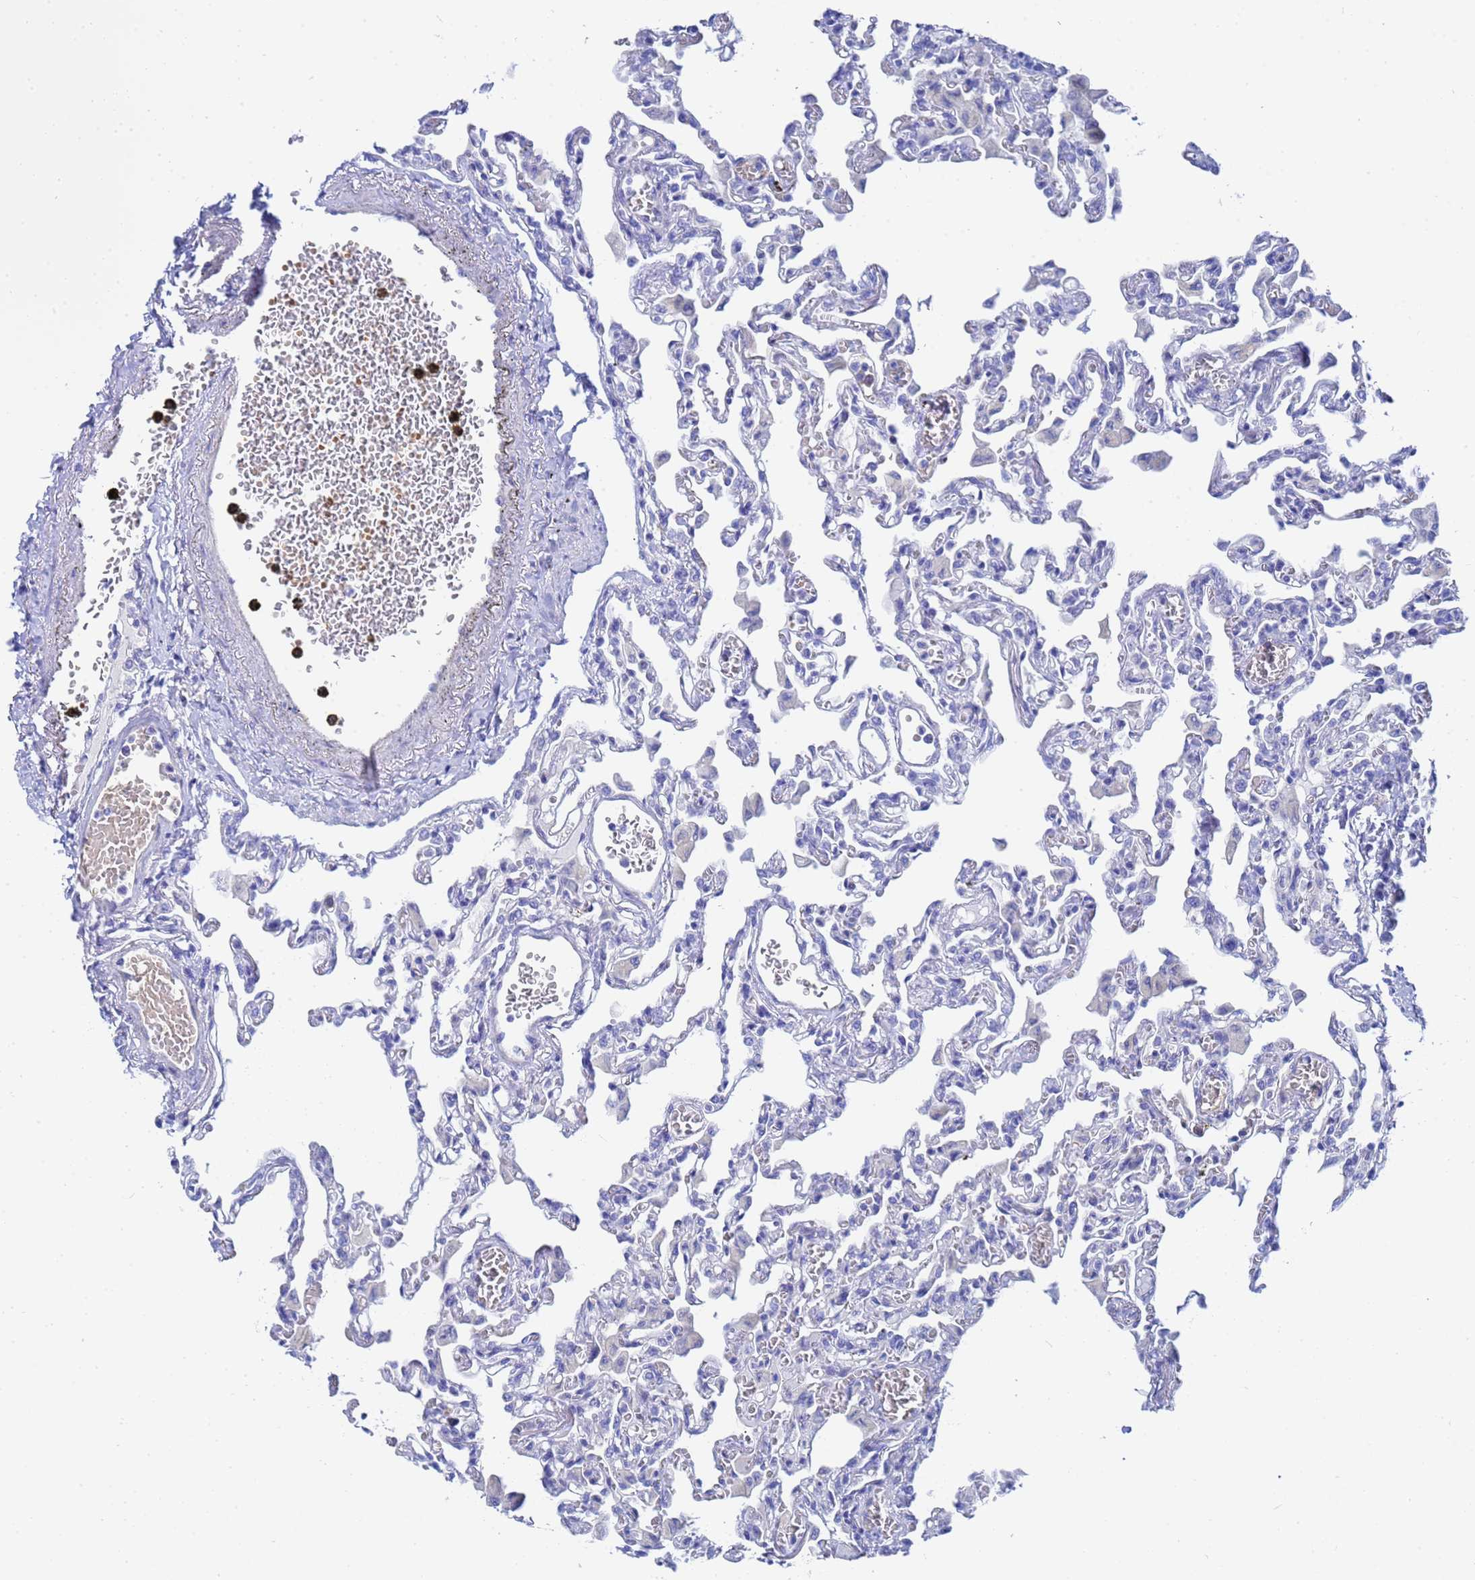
{"staining": {"intensity": "negative", "quantity": "none", "location": "none"}, "tissue": "lung", "cell_type": "Alveolar cells", "image_type": "normal", "snomed": [{"axis": "morphology", "description": "Normal tissue, NOS"}, {"axis": "topography", "description": "Bronchus"}, {"axis": "topography", "description": "Lung"}], "caption": "The IHC micrograph has no significant positivity in alveolar cells of lung.", "gene": "ZNF26", "patient": {"sex": "female", "age": 49}}